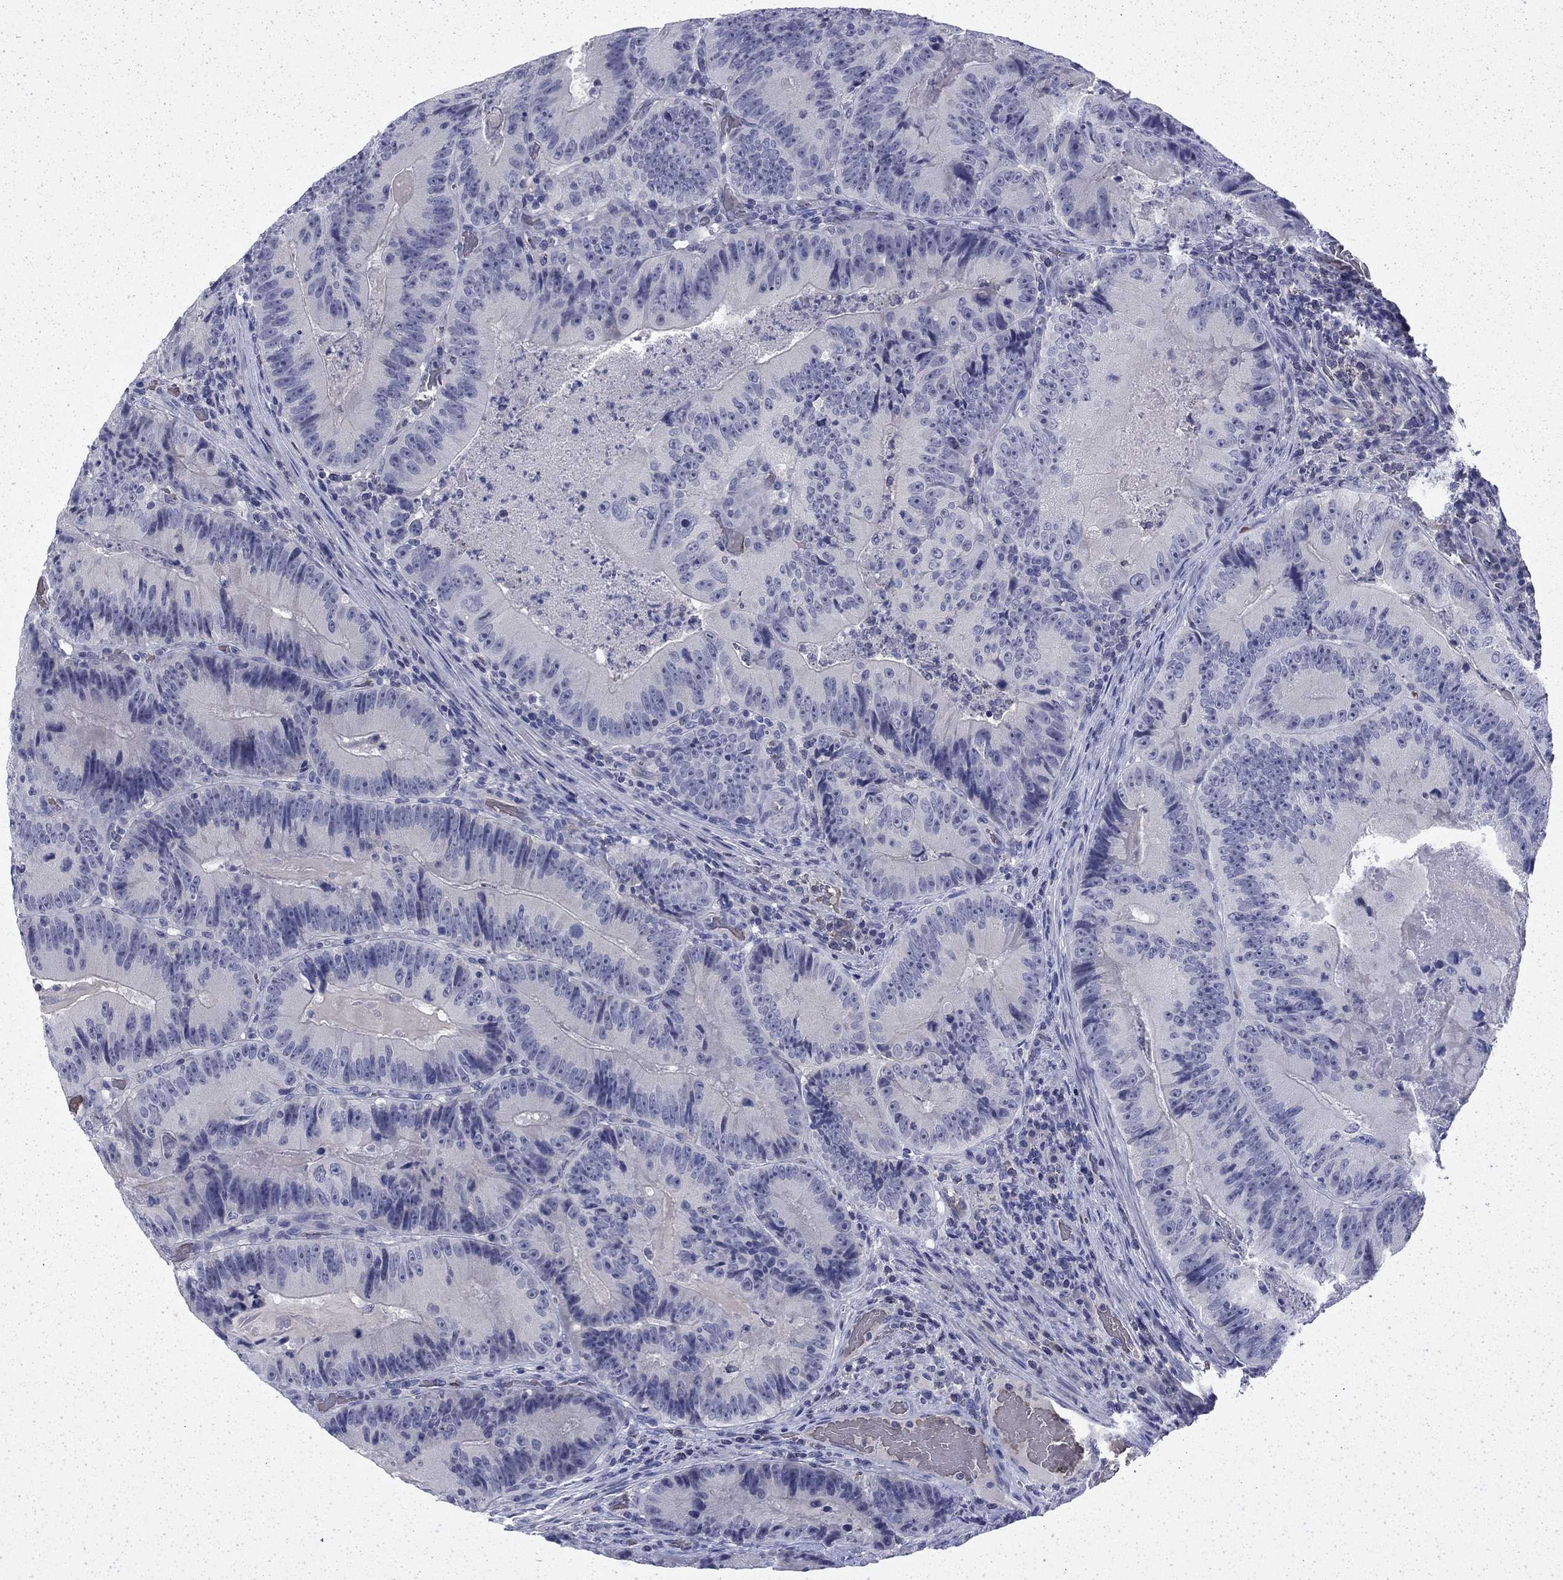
{"staining": {"intensity": "negative", "quantity": "none", "location": "none"}, "tissue": "colorectal cancer", "cell_type": "Tumor cells", "image_type": "cancer", "snomed": [{"axis": "morphology", "description": "Adenocarcinoma, NOS"}, {"axis": "topography", "description": "Colon"}], "caption": "Image shows no significant protein expression in tumor cells of adenocarcinoma (colorectal).", "gene": "ENPP6", "patient": {"sex": "female", "age": 86}}